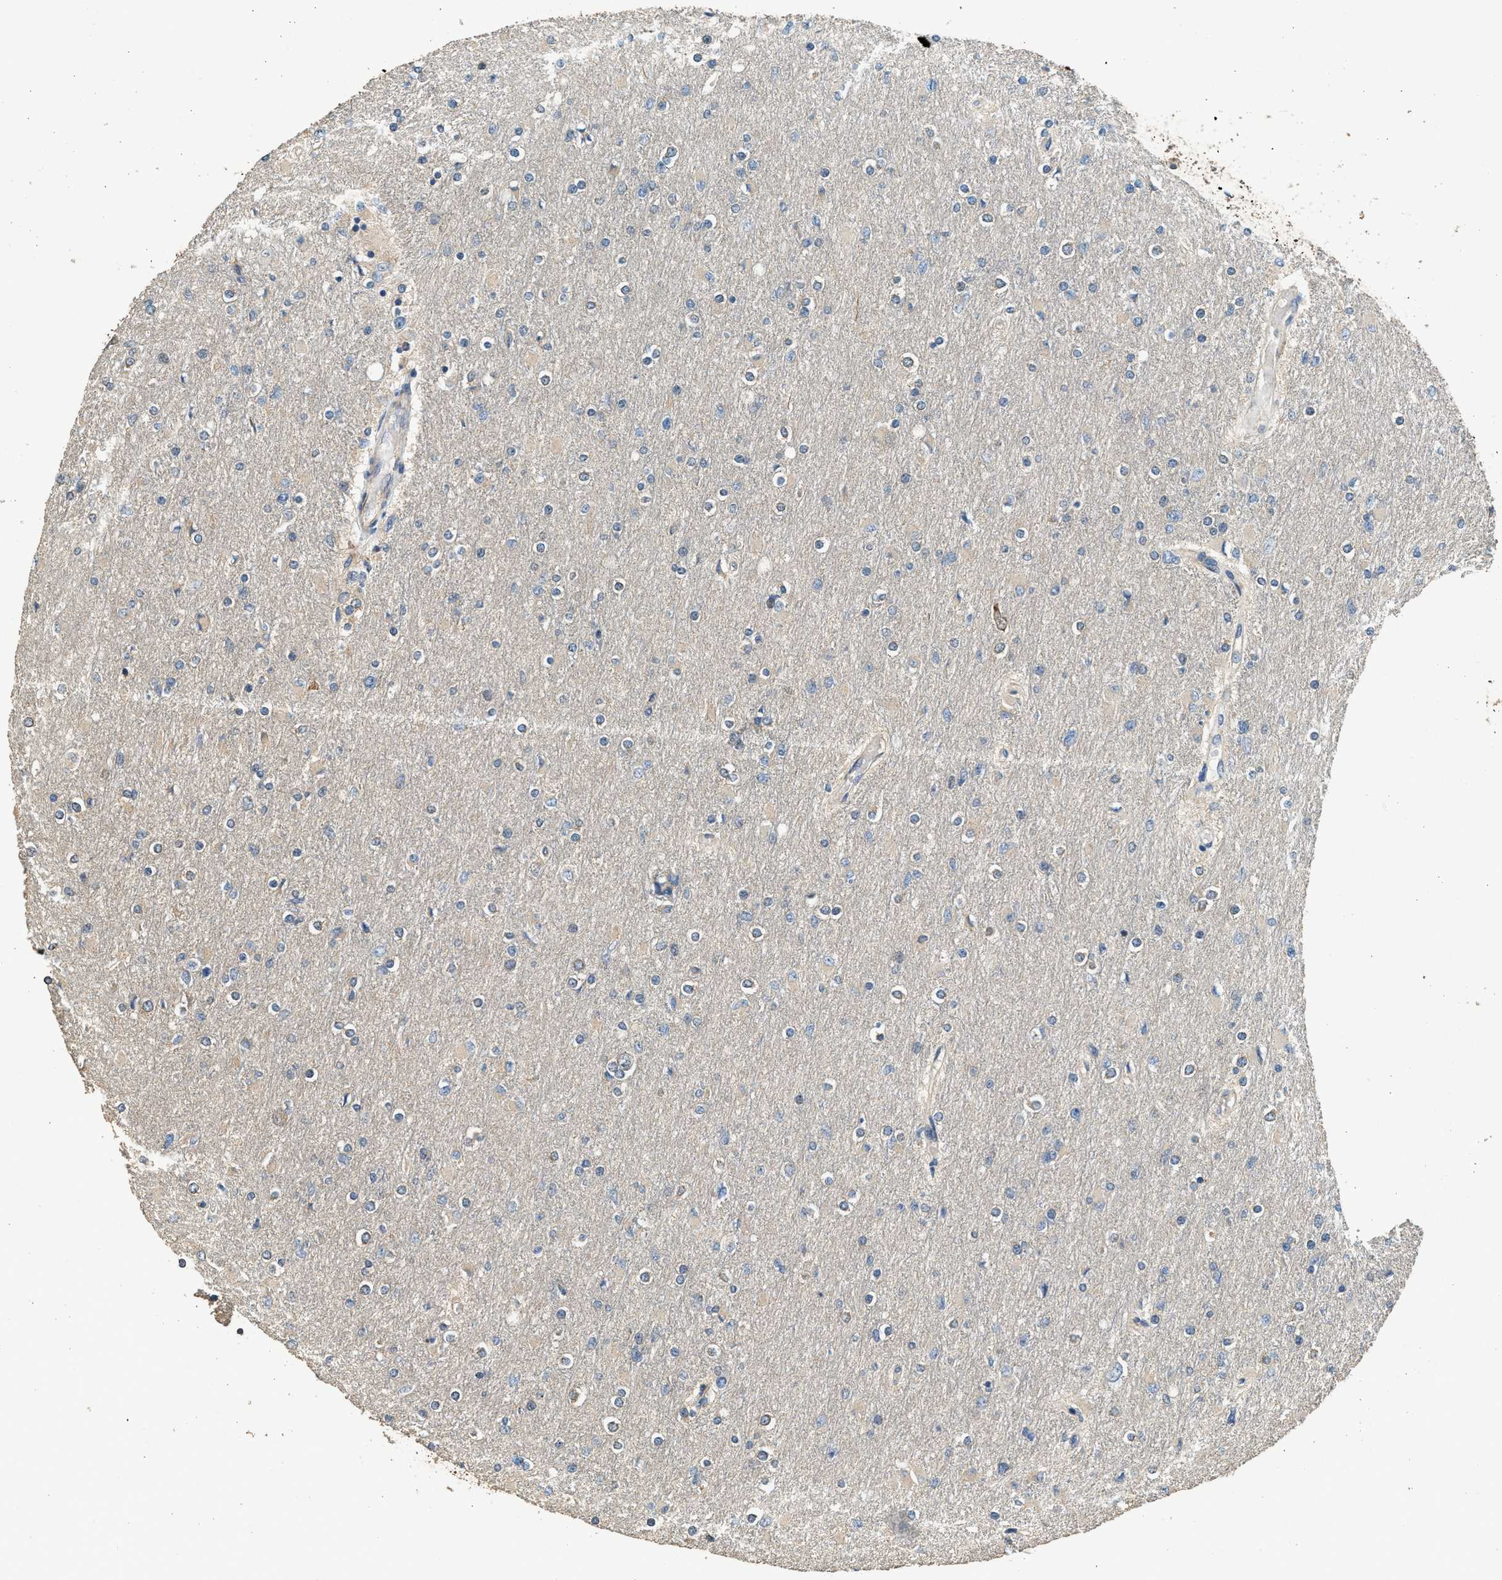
{"staining": {"intensity": "negative", "quantity": "none", "location": "none"}, "tissue": "glioma", "cell_type": "Tumor cells", "image_type": "cancer", "snomed": [{"axis": "morphology", "description": "Glioma, malignant, High grade"}, {"axis": "topography", "description": "Cerebral cortex"}], "caption": "There is no significant staining in tumor cells of high-grade glioma (malignant).", "gene": "PCLO", "patient": {"sex": "female", "age": 36}}